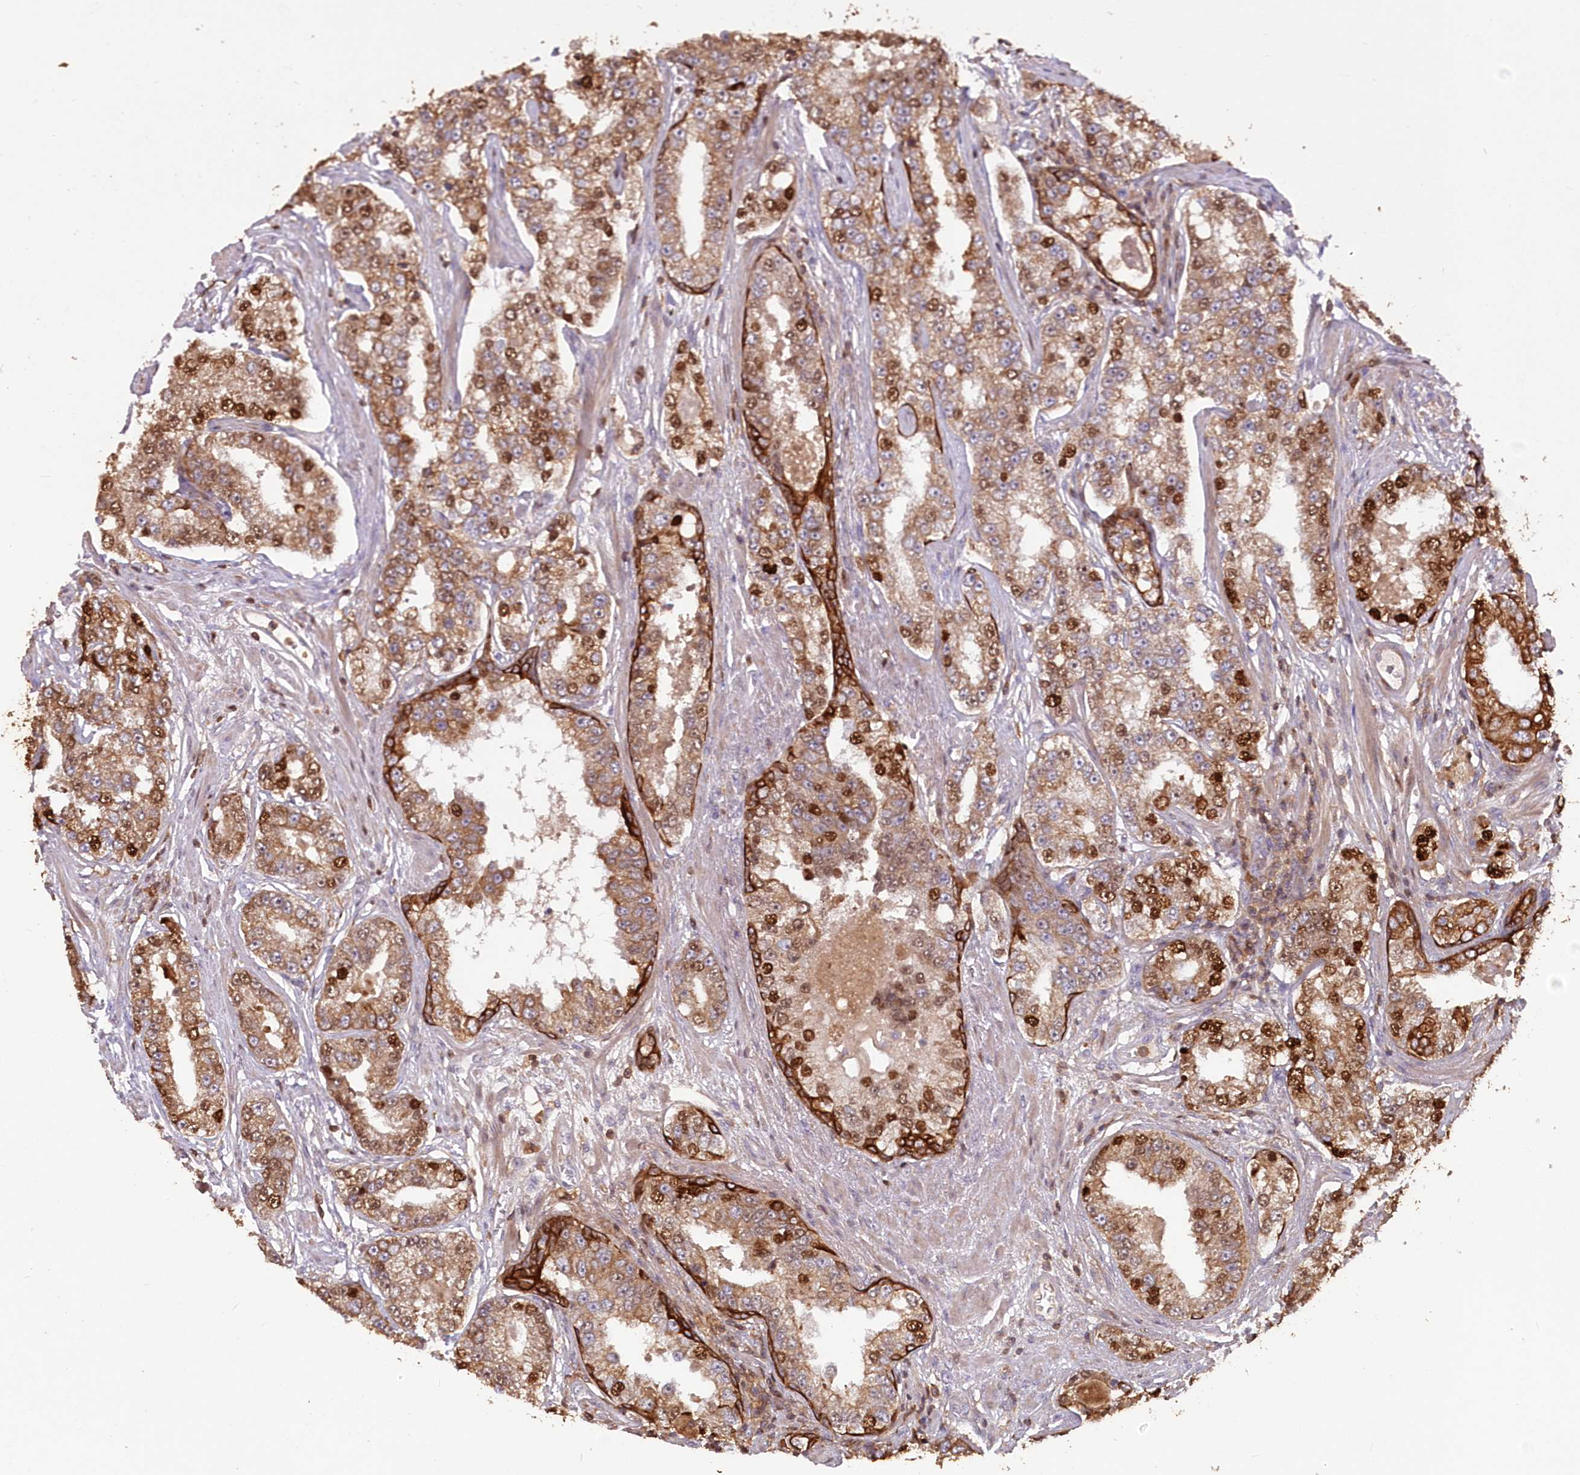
{"staining": {"intensity": "moderate", "quantity": ">75%", "location": "cytoplasmic/membranous,nuclear"}, "tissue": "prostate cancer", "cell_type": "Tumor cells", "image_type": "cancer", "snomed": [{"axis": "morphology", "description": "Normal tissue, NOS"}, {"axis": "morphology", "description": "Adenocarcinoma, High grade"}, {"axis": "topography", "description": "Prostate"}], "caption": "Prostate adenocarcinoma (high-grade) tissue shows moderate cytoplasmic/membranous and nuclear staining in approximately >75% of tumor cells, visualized by immunohistochemistry.", "gene": "SNED1", "patient": {"sex": "male", "age": 83}}